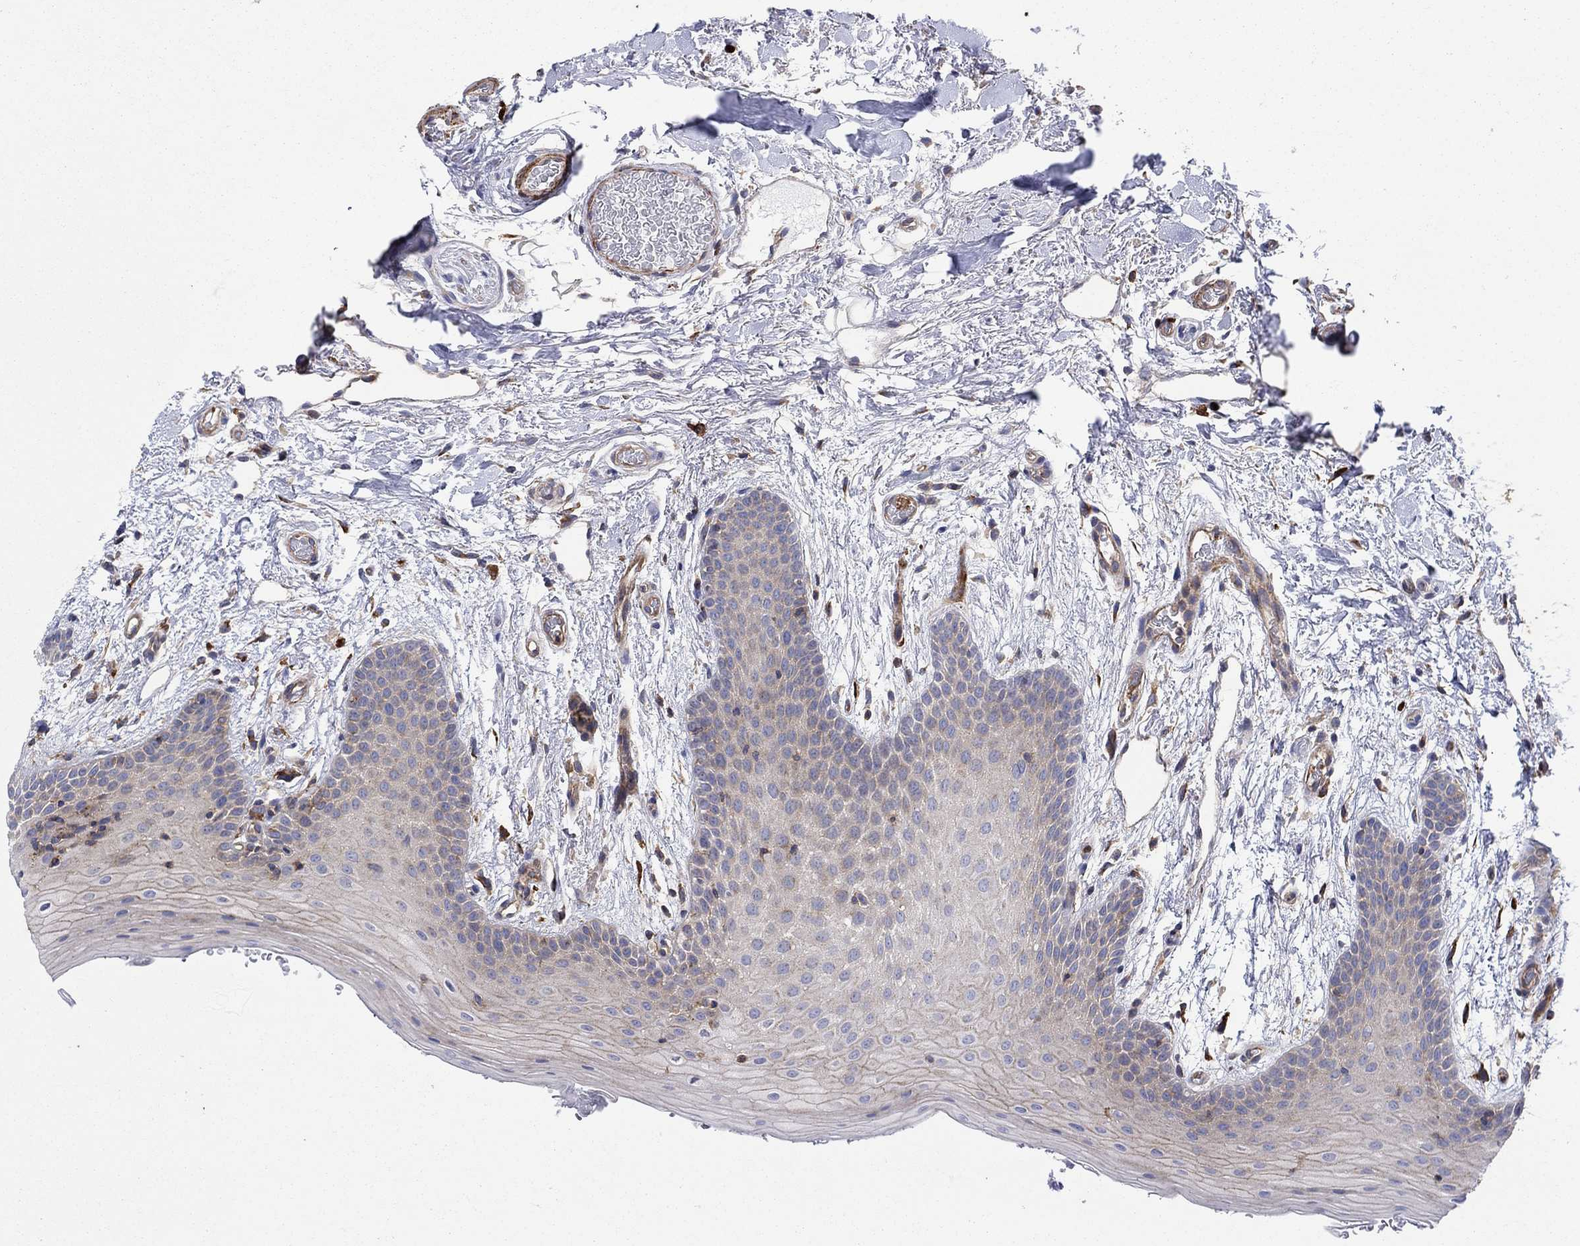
{"staining": {"intensity": "weak", "quantity": "25%-75%", "location": "cytoplasmic/membranous"}, "tissue": "oral mucosa", "cell_type": "Squamous epithelial cells", "image_type": "normal", "snomed": [{"axis": "morphology", "description": "Normal tissue, NOS"}, {"axis": "topography", "description": "Oral tissue"}, {"axis": "topography", "description": "Tounge, NOS"}], "caption": "Protein expression analysis of benign human oral mucosa reveals weak cytoplasmic/membranous staining in approximately 25%-75% of squamous epithelial cells. Nuclei are stained in blue.", "gene": "PAG1", "patient": {"sex": "female", "age": 86}}